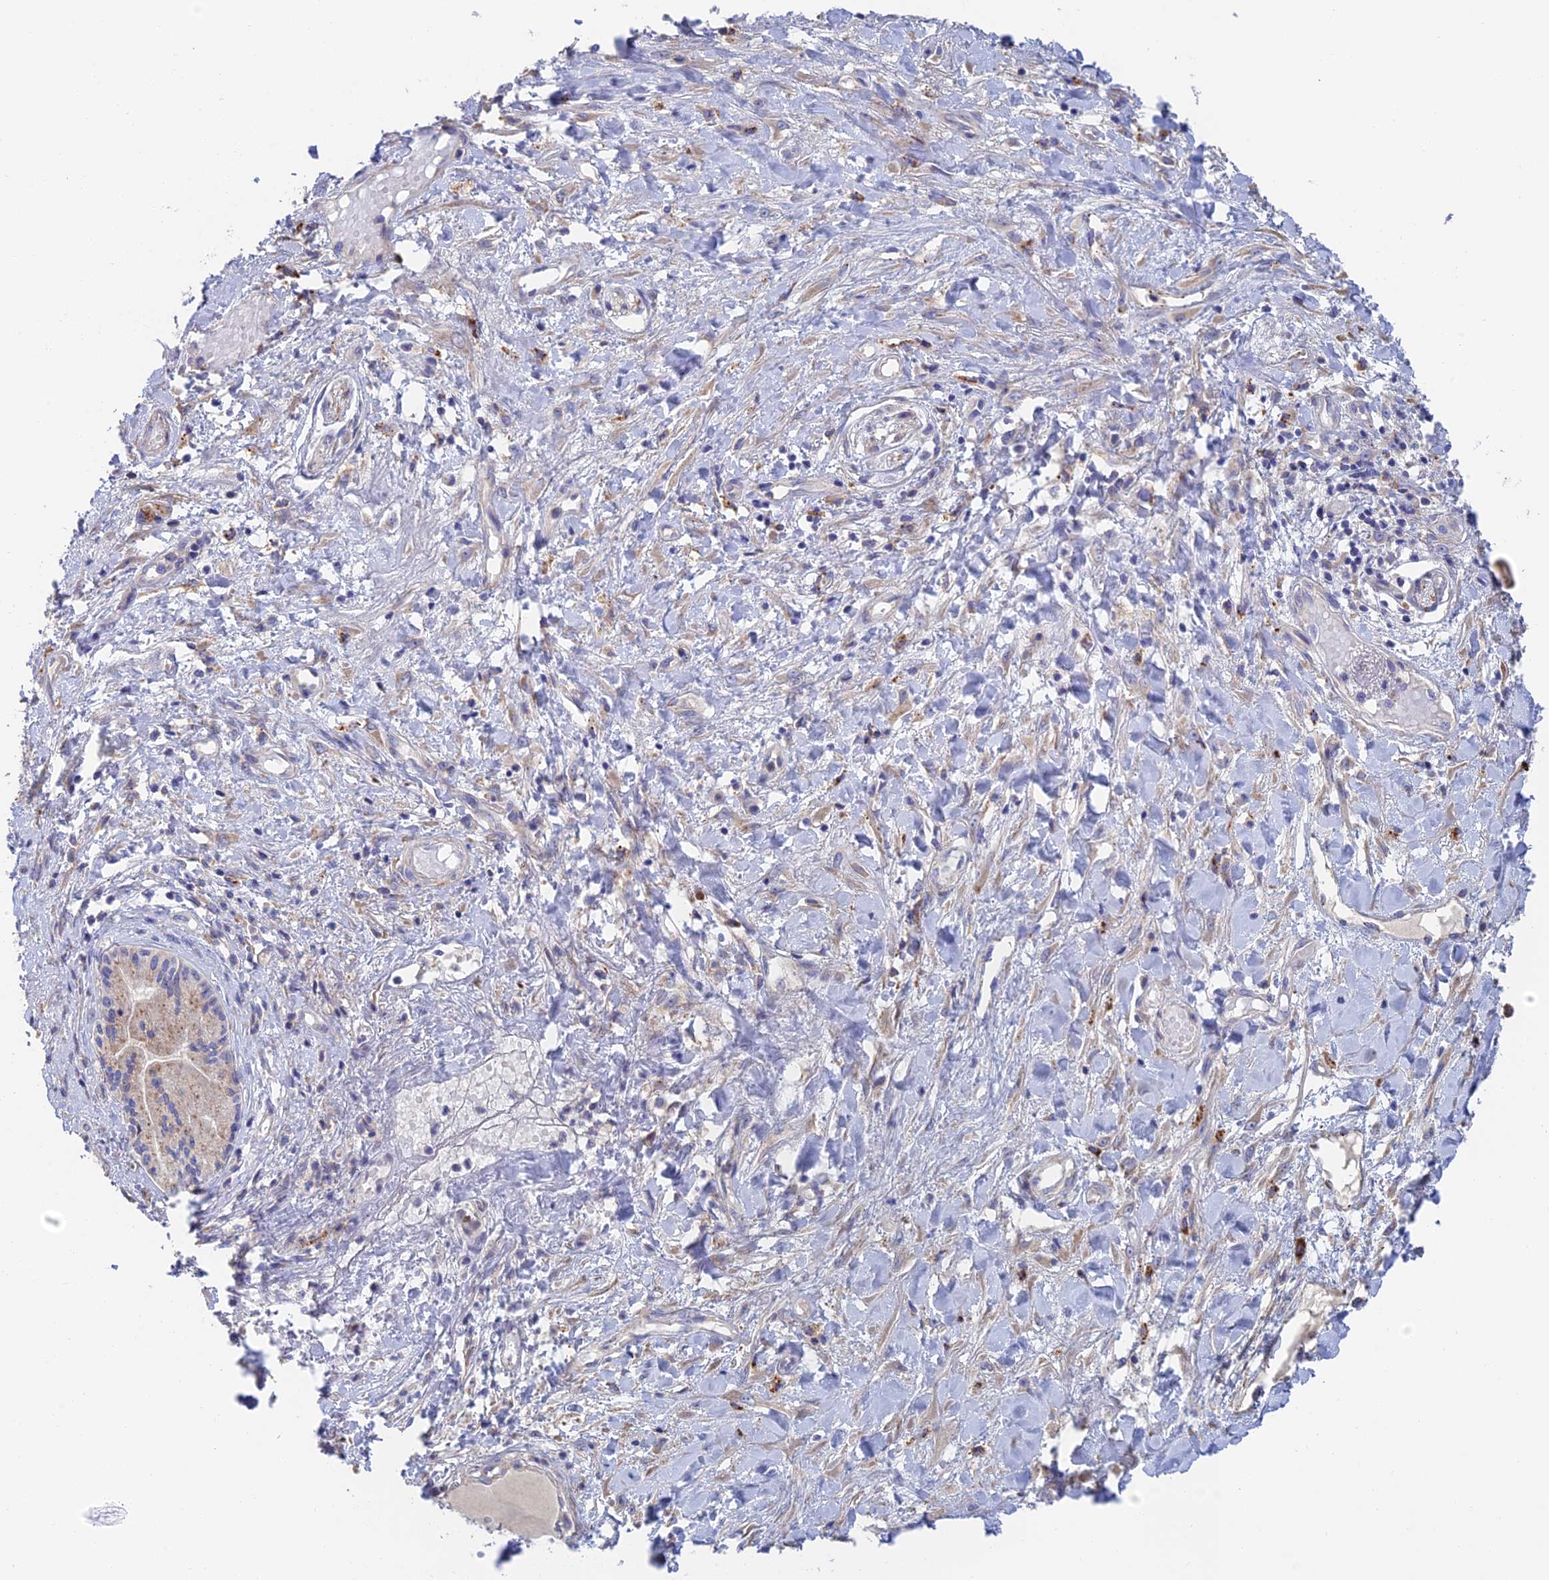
{"staining": {"intensity": "negative", "quantity": "none", "location": "none"}, "tissue": "pancreatic cancer", "cell_type": "Tumor cells", "image_type": "cancer", "snomed": [{"axis": "morphology", "description": "Adenocarcinoma, NOS"}, {"axis": "topography", "description": "Pancreas"}], "caption": "This is a photomicrograph of immunohistochemistry (IHC) staining of pancreatic cancer, which shows no positivity in tumor cells.", "gene": "RPGRIP1L", "patient": {"sex": "female", "age": 50}}